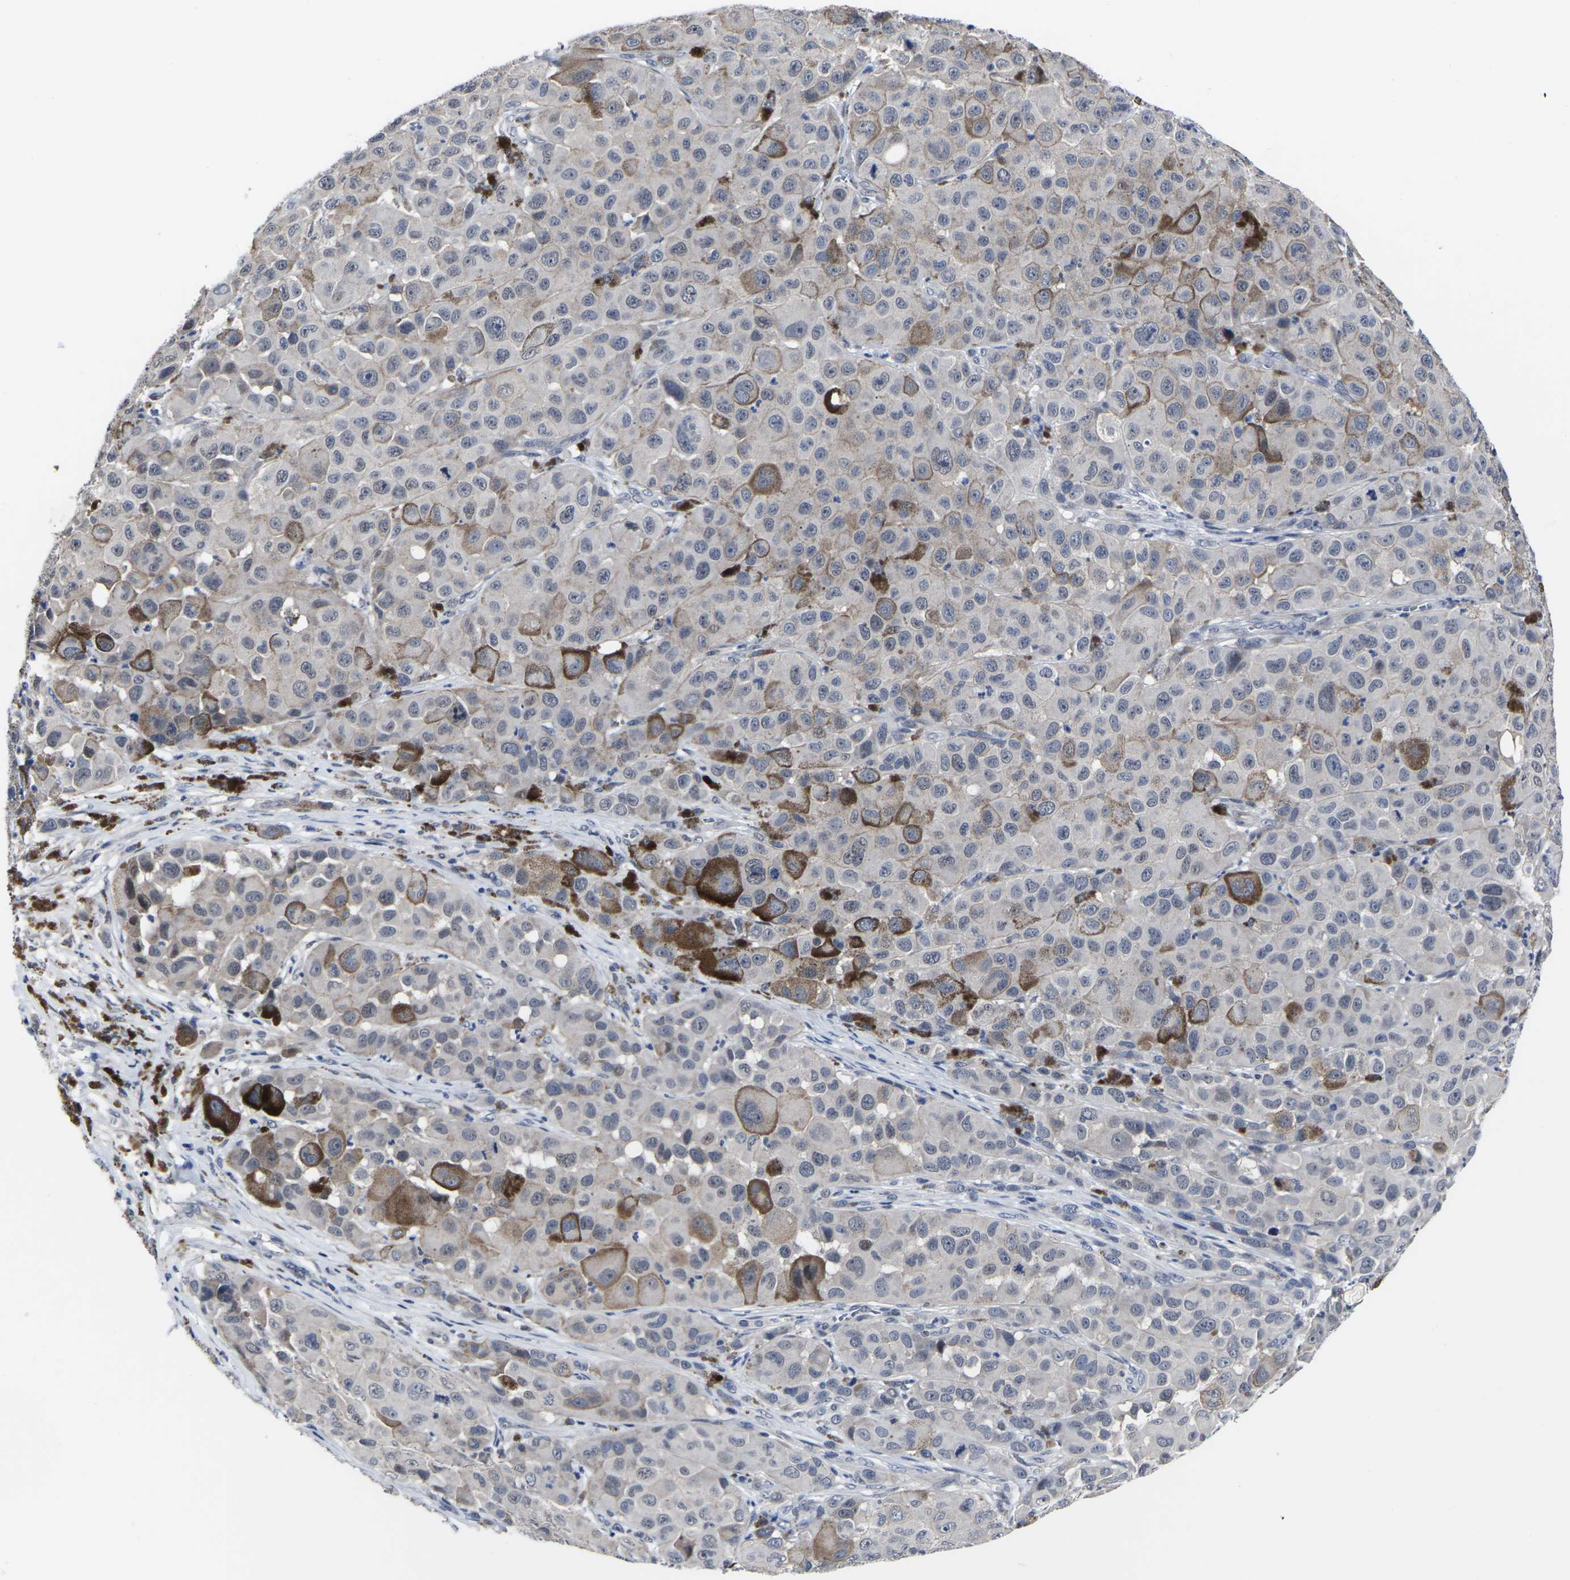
{"staining": {"intensity": "weak", "quantity": "25%-75%", "location": "cytoplasmic/membranous"}, "tissue": "melanoma", "cell_type": "Tumor cells", "image_type": "cancer", "snomed": [{"axis": "morphology", "description": "Malignant melanoma, NOS"}, {"axis": "topography", "description": "Skin"}], "caption": "Melanoma tissue reveals weak cytoplasmic/membranous staining in about 25%-75% of tumor cells", "gene": "MSANTD4", "patient": {"sex": "male", "age": 96}}